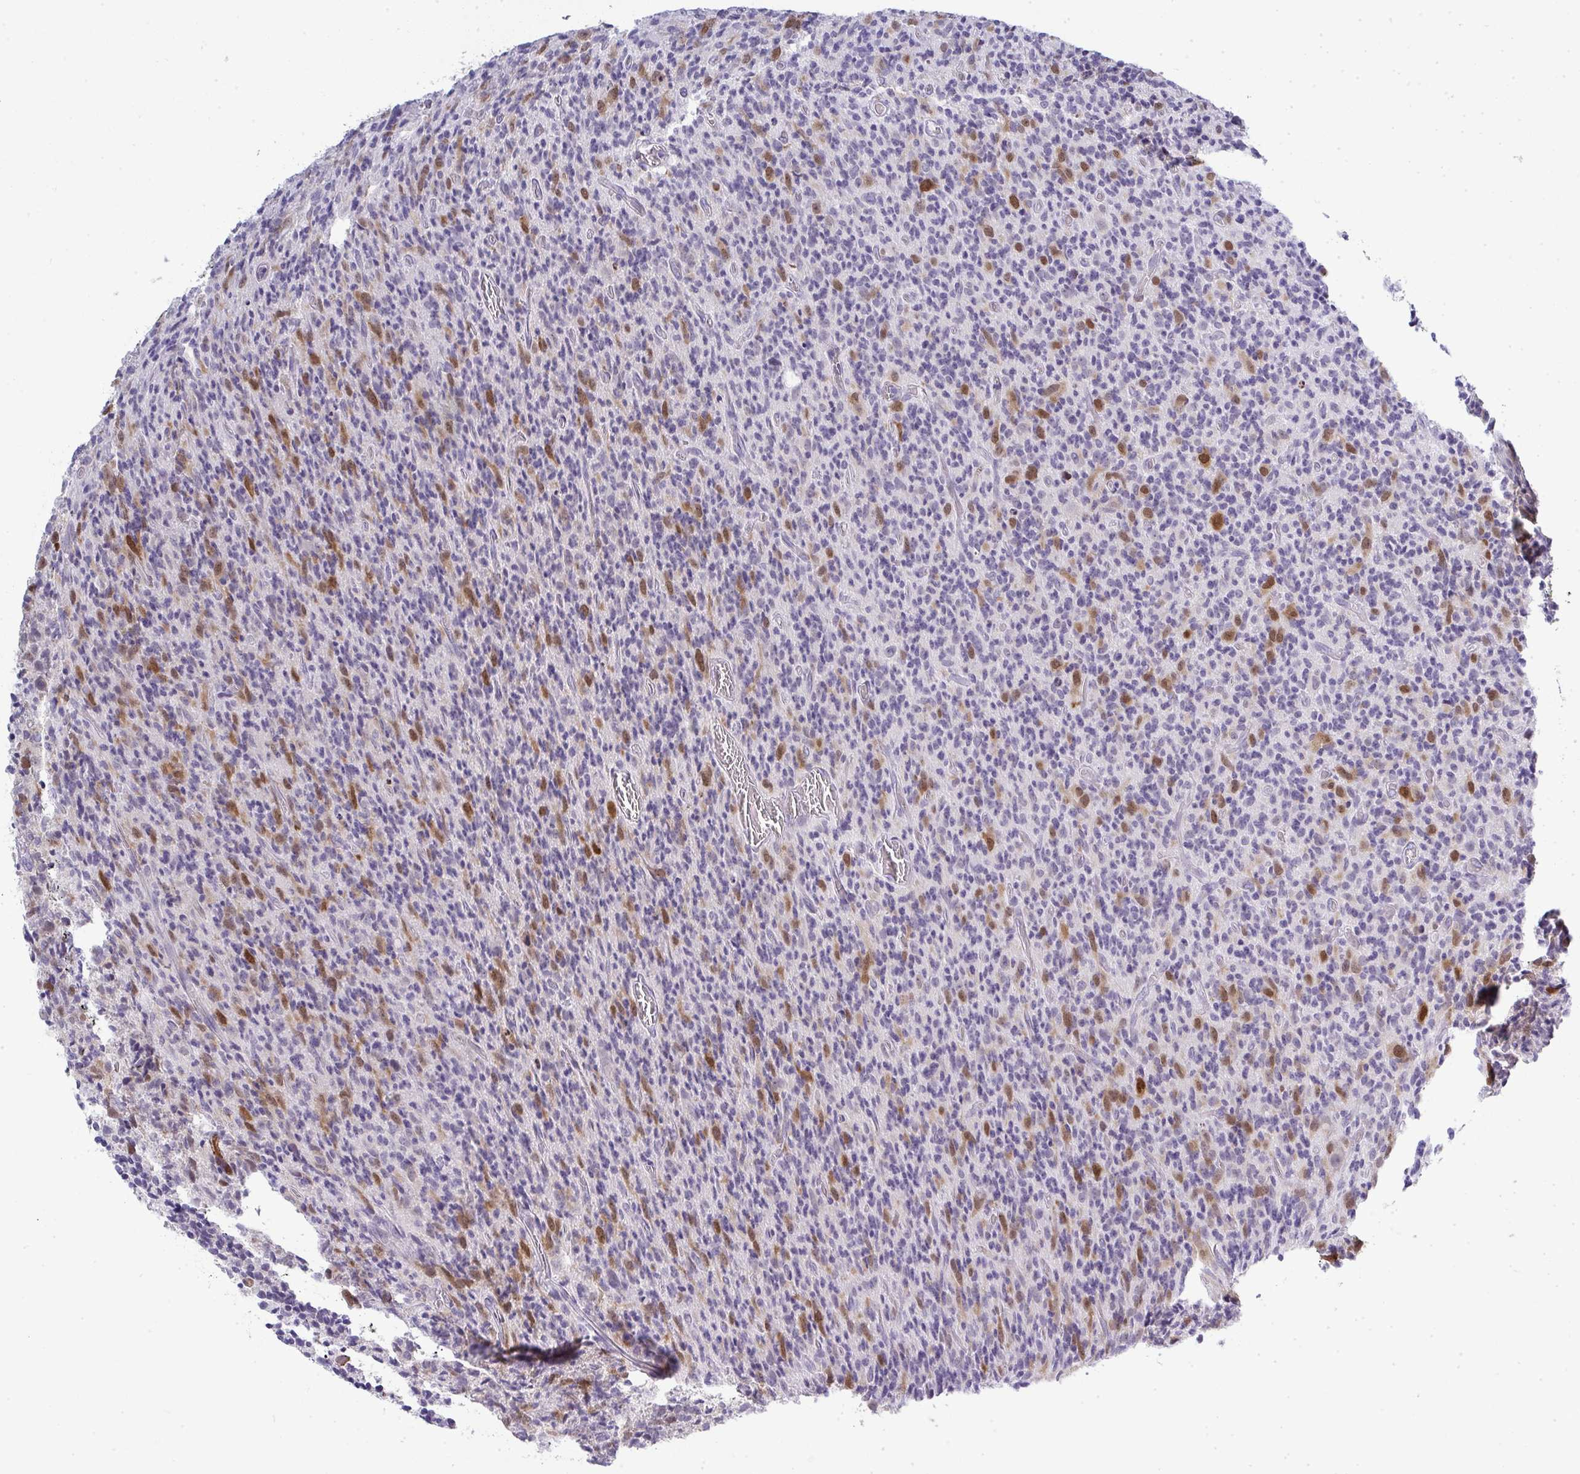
{"staining": {"intensity": "moderate", "quantity": "25%-75%", "location": "cytoplasmic/membranous,nuclear"}, "tissue": "glioma", "cell_type": "Tumor cells", "image_type": "cancer", "snomed": [{"axis": "morphology", "description": "Glioma, malignant, High grade"}, {"axis": "topography", "description": "Brain"}], "caption": "A high-resolution image shows immunohistochemistry staining of glioma, which displays moderate cytoplasmic/membranous and nuclear expression in about 25%-75% of tumor cells.", "gene": "UBE2S", "patient": {"sex": "male", "age": 76}}